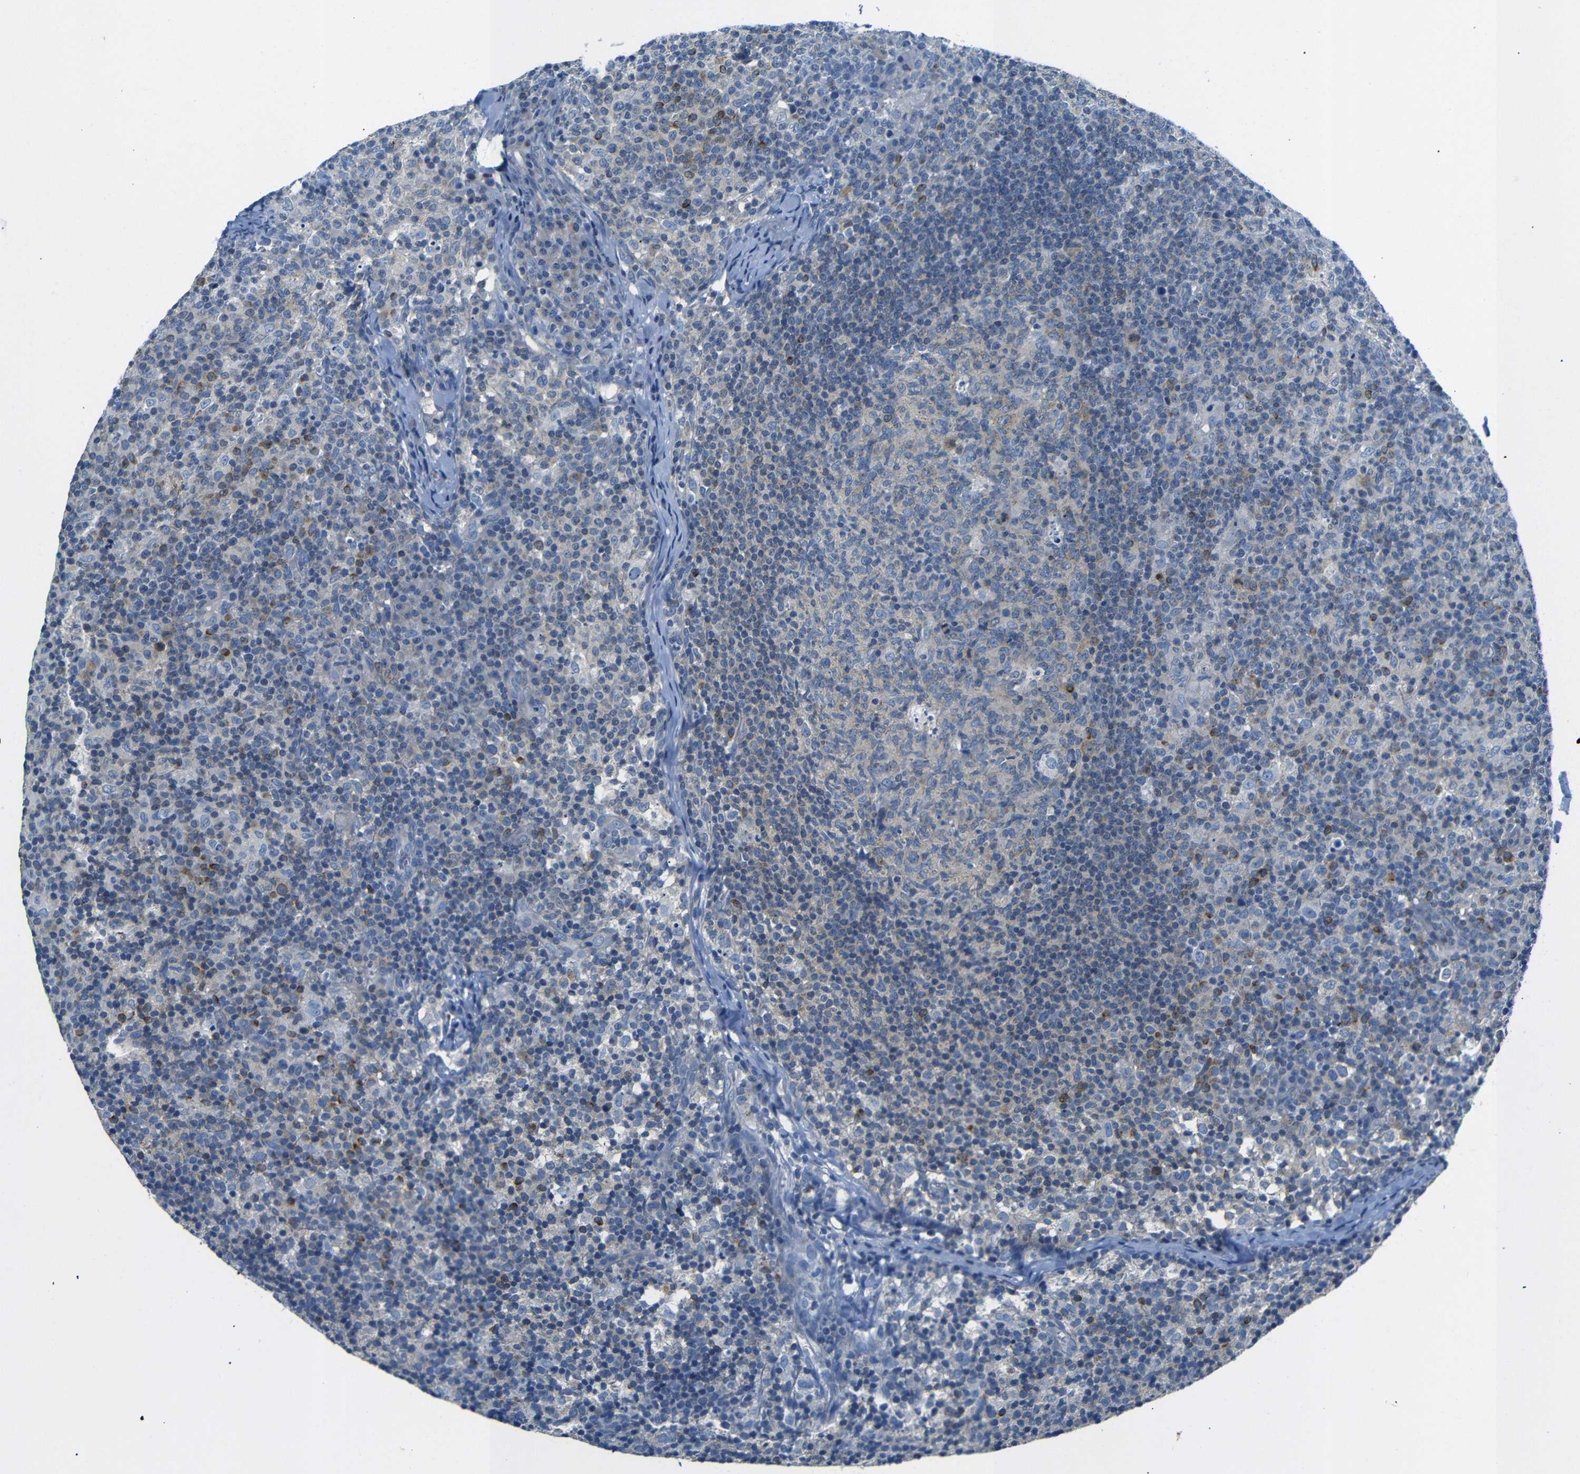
{"staining": {"intensity": "weak", "quantity": "<25%", "location": "cytoplasmic/membranous"}, "tissue": "lymph node", "cell_type": "Germinal center cells", "image_type": "normal", "snomed": [{"axis": "morphology", "description": "Normal tissue, NOS"}, {"axis": "morphology", "description": "Inflammation, NOS"}, {"axis": "topography", "description": "Lymph node"}], "caption": "An IHC photomicrograph of unremarkable lymph node is shown. There is no staining in germinal center cells of lymph node.", "gene": "DCP1A", "patient": {"sex": "male", "age": 55}}